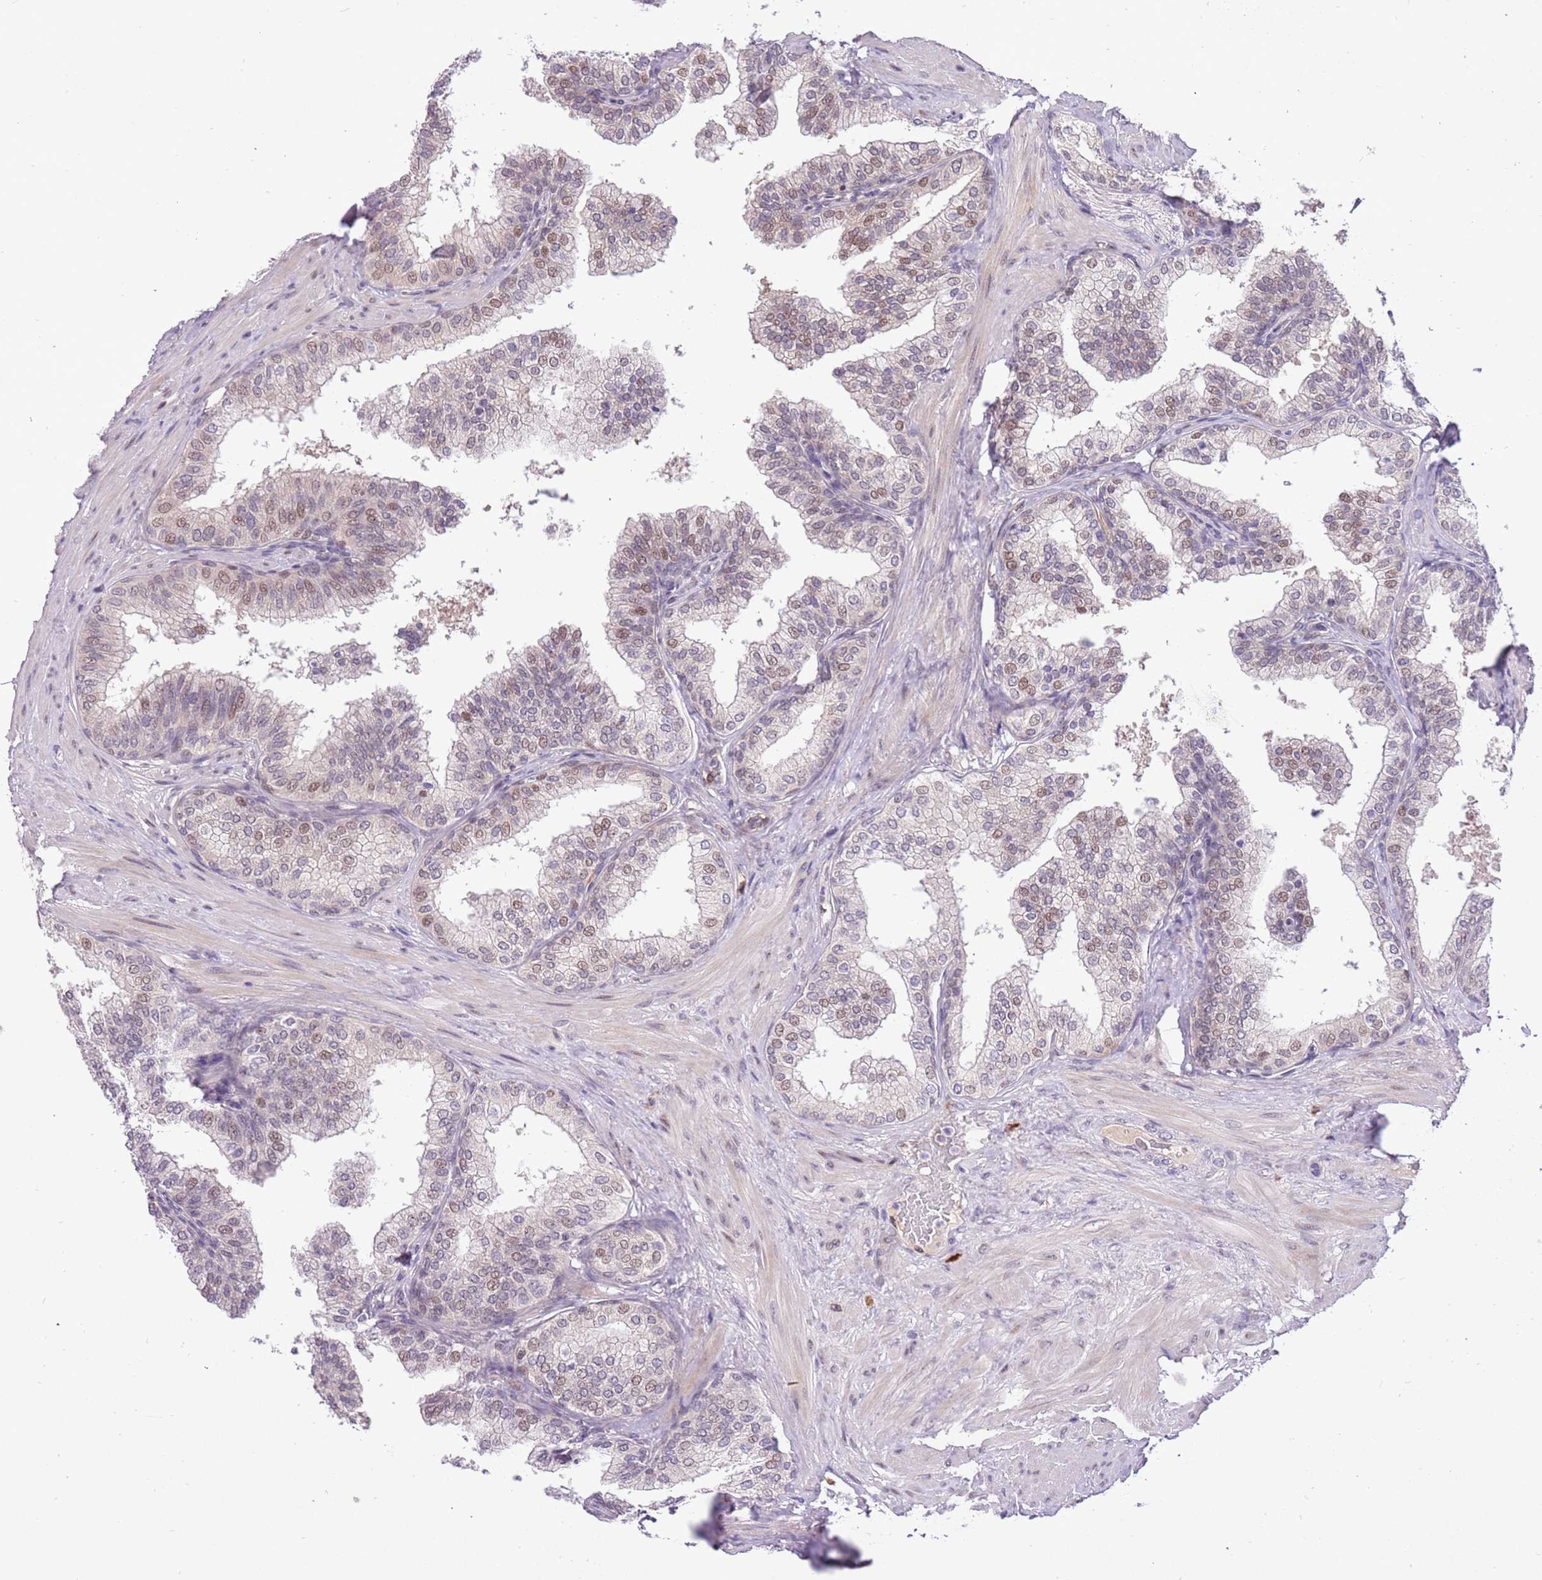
{"staining": {"intensity": "weak", "quantity": "25%-75%", "location": "nuclear"}, "tissue": "prostate", "cell_type": "Glandular cells", "image_type": "normal", "snomed": [{"axis": "morphology", "description": "Normal tissue, NOS"}, {"axis": "topography", "description": "Prostate"}], "caption": "Prostate stained with IHC demonstrates weak nuclear positivity in approximately 25%-75% of glandular cells.", "gene": "MAGEF1", "patient": {"sex": "male", "age": 60}}